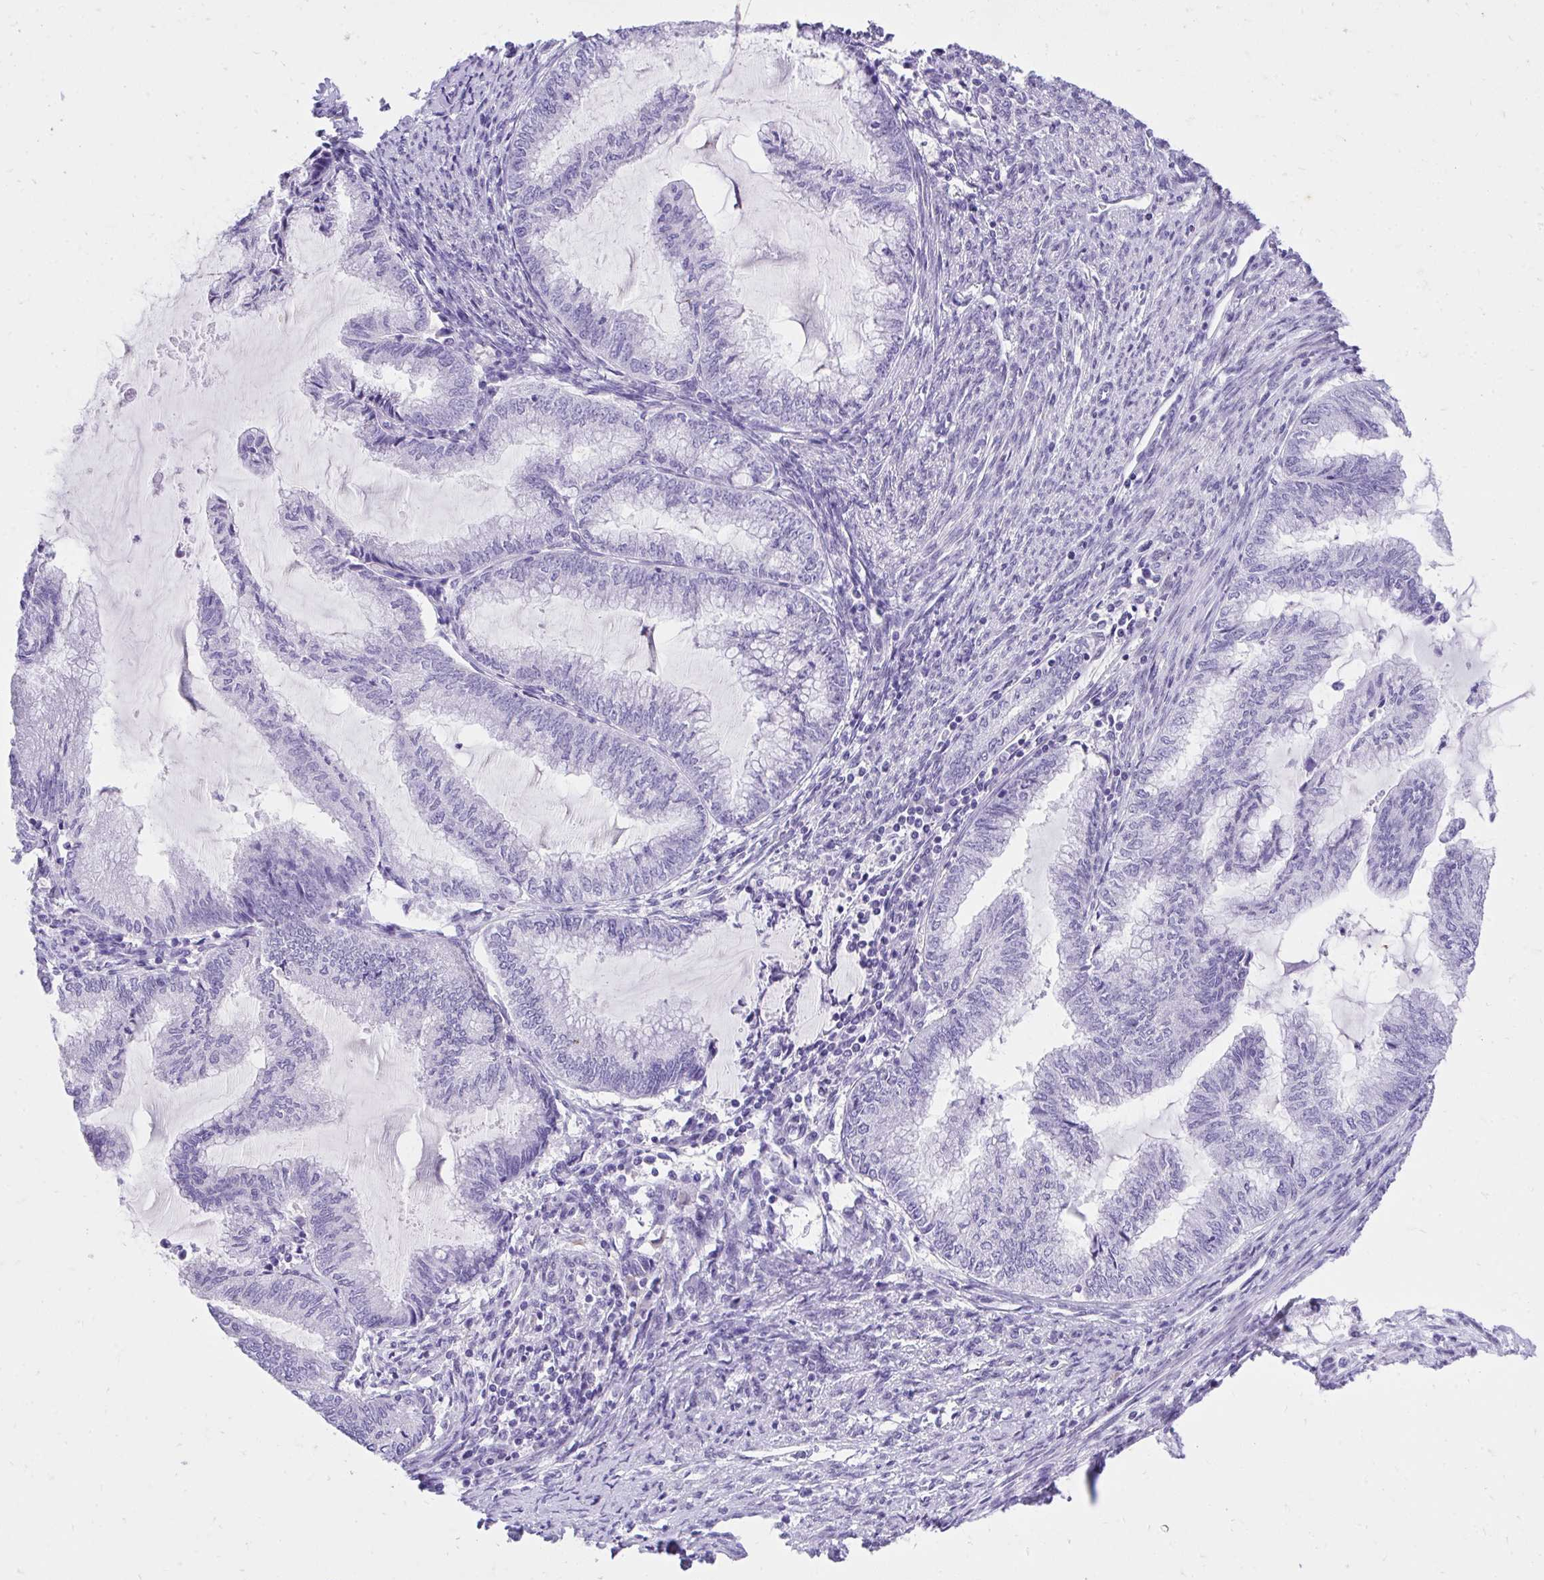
{"staining": {"intensity": "negative", "quantity": "none", "location": "none"}, "tissue": "endometrial cancer", "cell_type": "Tumor cells", "image_type": "cancer", "snomed": [{"axis": "morphology", "description": "Adenocarcinoma, NOS"}, {"axis": "topography", "description": "Endometrium"}], "caption": "Immunohistochemical staining of endometrial adenocarcinoma displays no significant positivity in tumor cells.", "gene": "KLK1", "patient": {"sex": "female", "age": 79}}